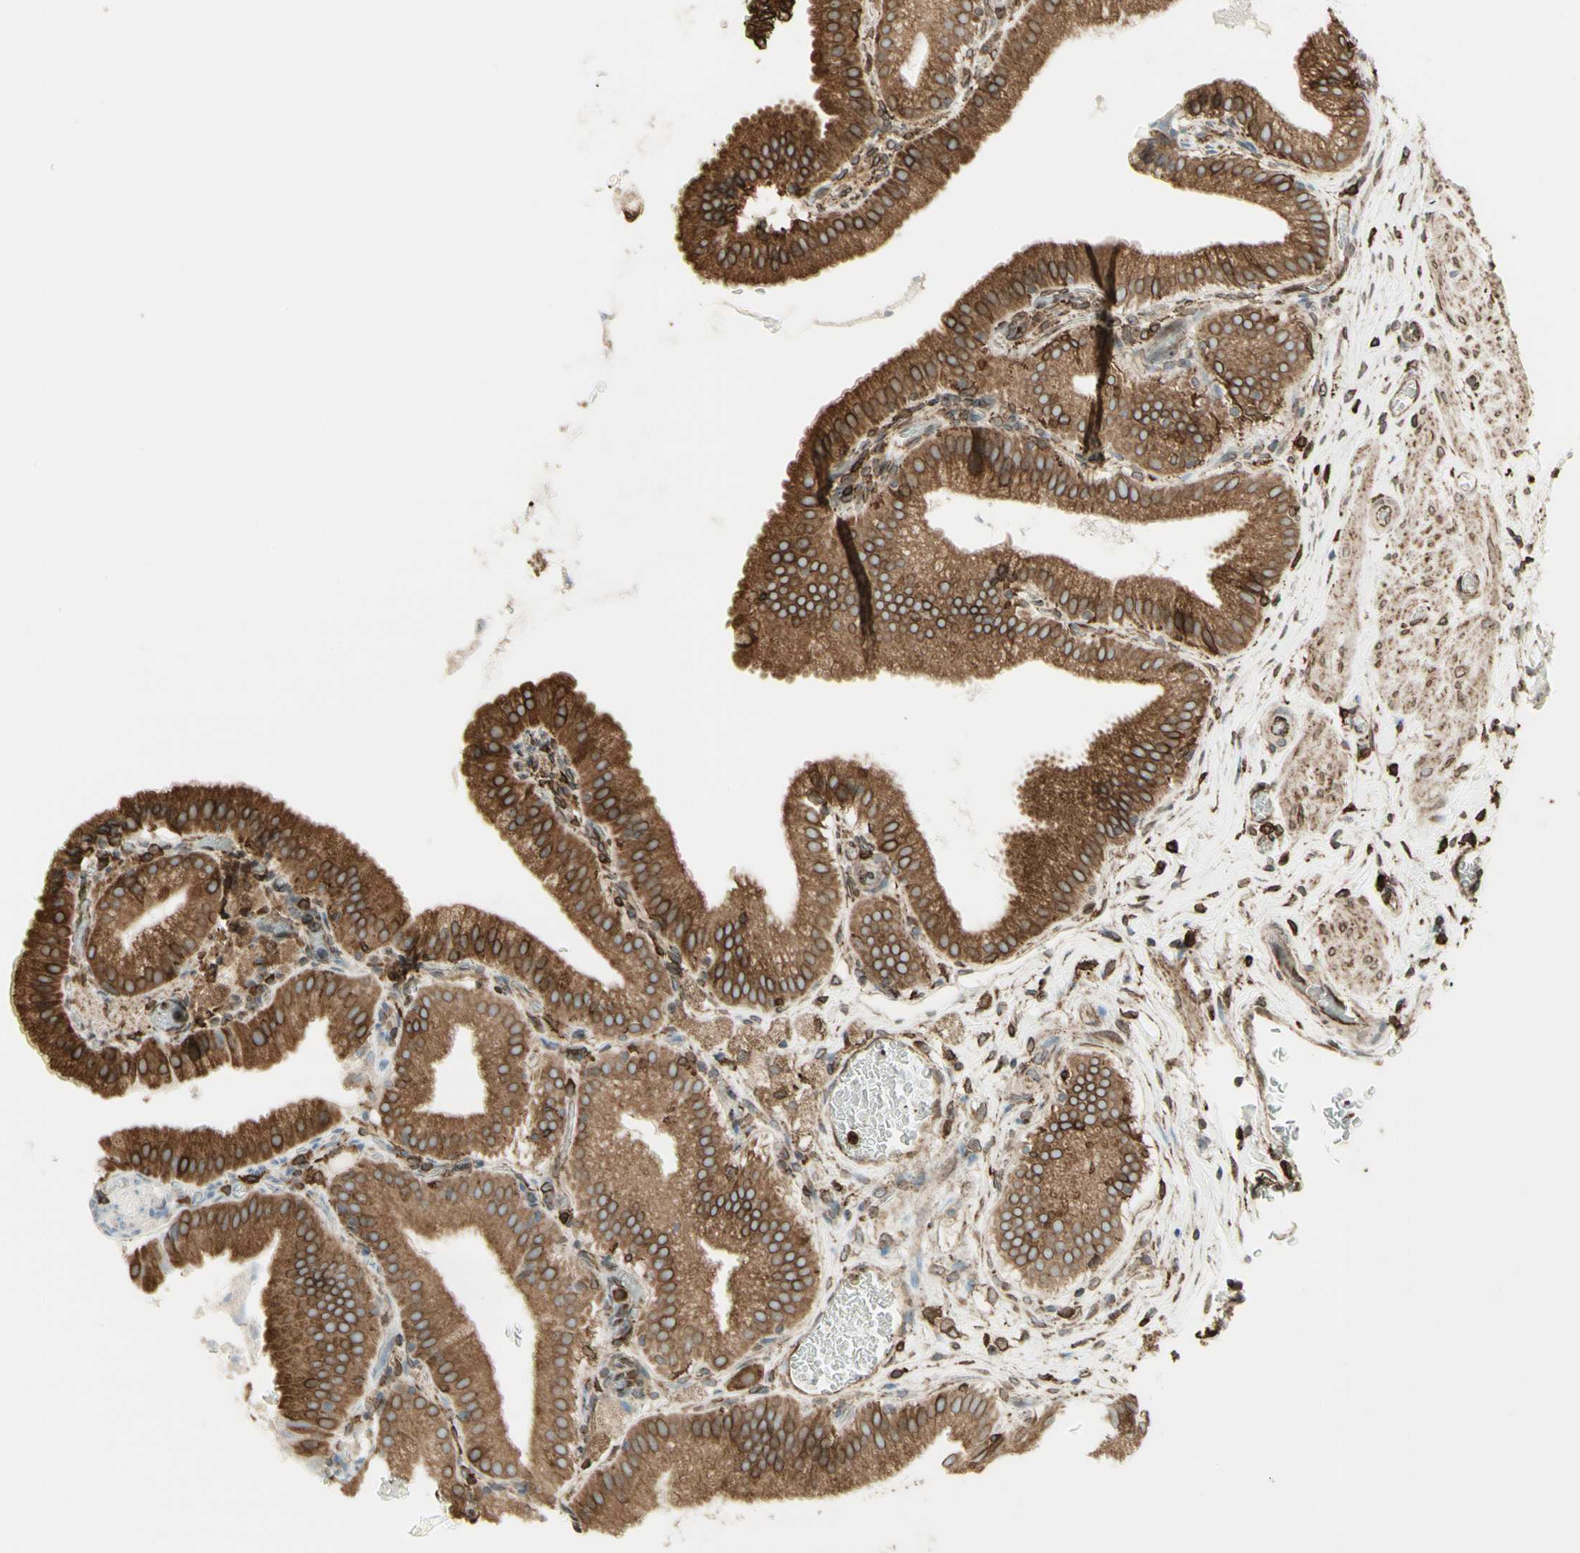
{"staining": {"intensity": "moderate", "quantity": ">75%", "location": "cytoplasmic/membranous"}, "tissue": "gallbladder", "cell_type": "Glandular cells", "image_type": "normal", "snomed": [{"axis": "morphology", "description": "Normal tissue, NOS"}, {"axis": "topography", "description": "Gallbladder"}], "caption": "About >75% of glandular cells in benign human gallbladder display moderate cytoplasmic/membranous protein positivity as visualized by brown immunohistochemical staining.", "gene": "CANX", "patient": {"sex": "male", "age": 54}}